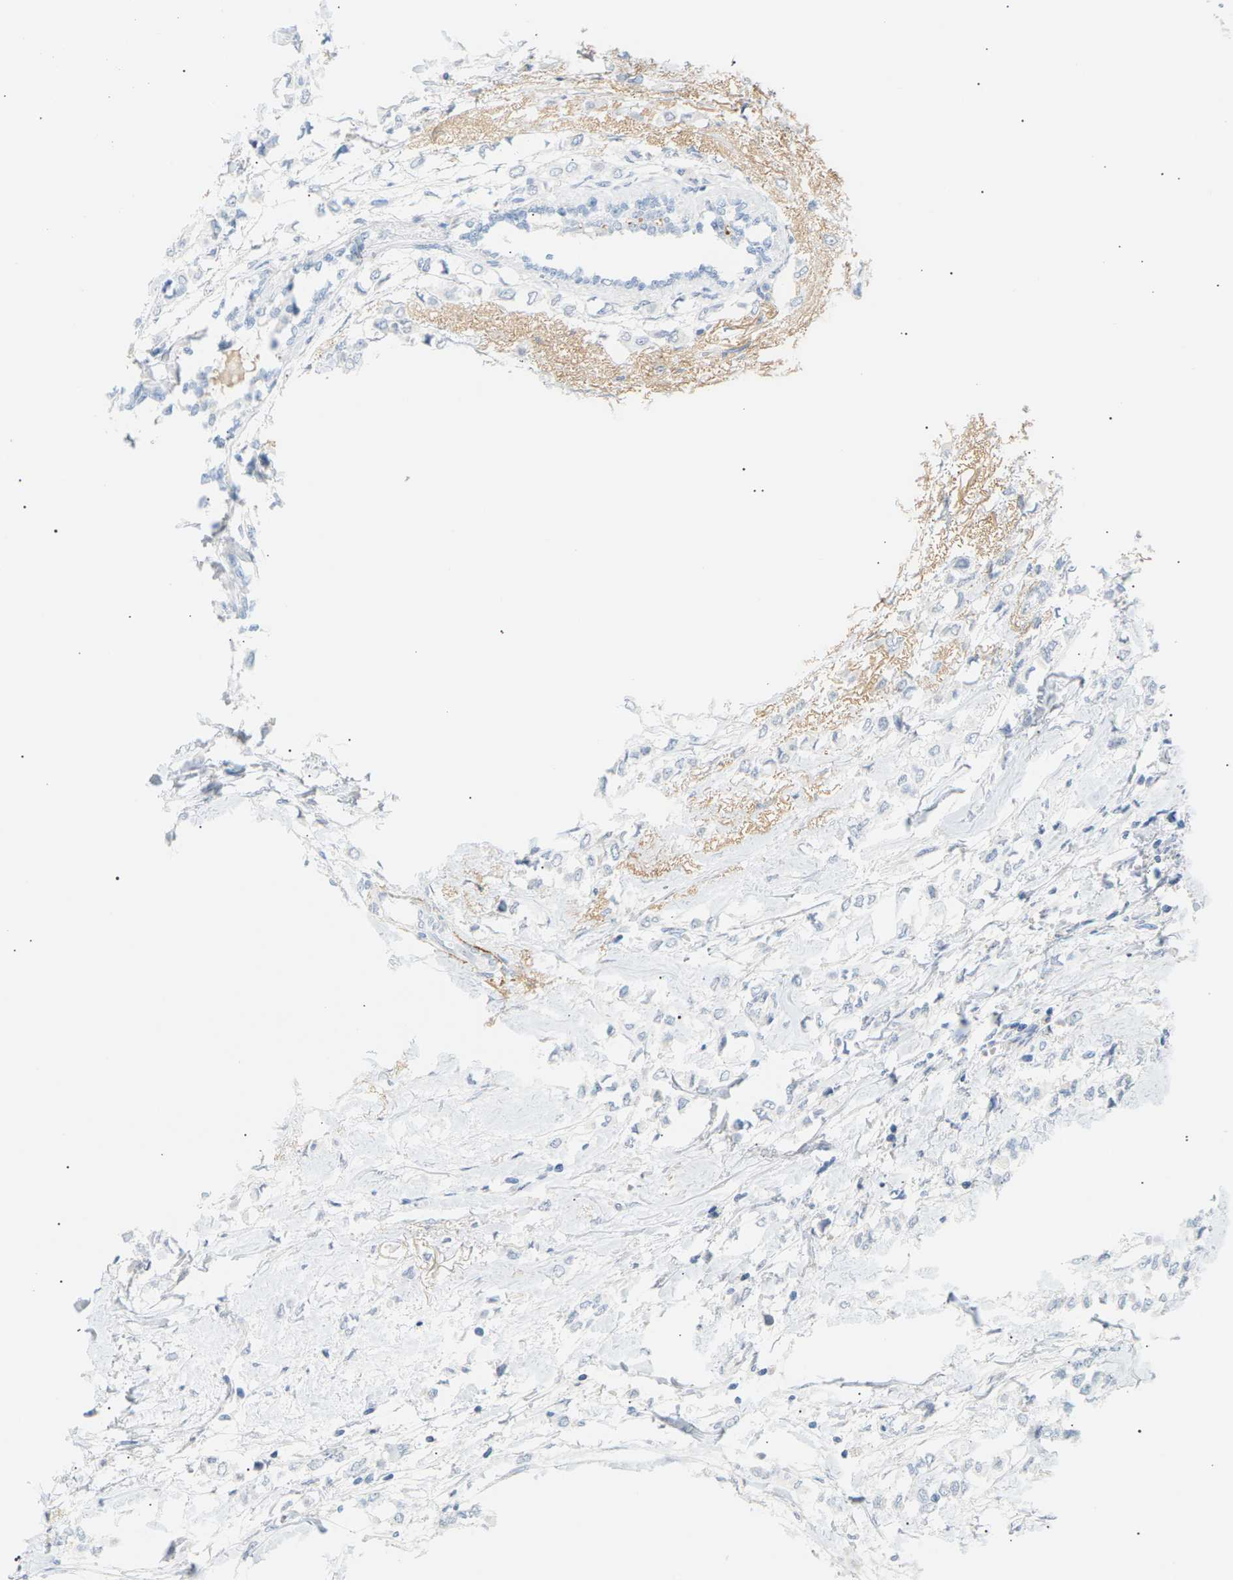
{"staining": {"intensity": "negative", "quantity": "none", "location": "none"}, "tissue": "breast cancer", "cell_type": "Tumor cells", "image_type": "cancer", "snomed": [{"axis": "morphology", "description": "Lobular carcinoma"}, {"axis": "topography", "description": "Breast"}], "caption": "Micrograph shows no significant protein positivity in tumor cells of breast cancer. (Immunohistochemistry (ihc), brightfield microscopy, high magnification).", "gene": "CLU", "patient": {"sex": "female", "age": 51}}